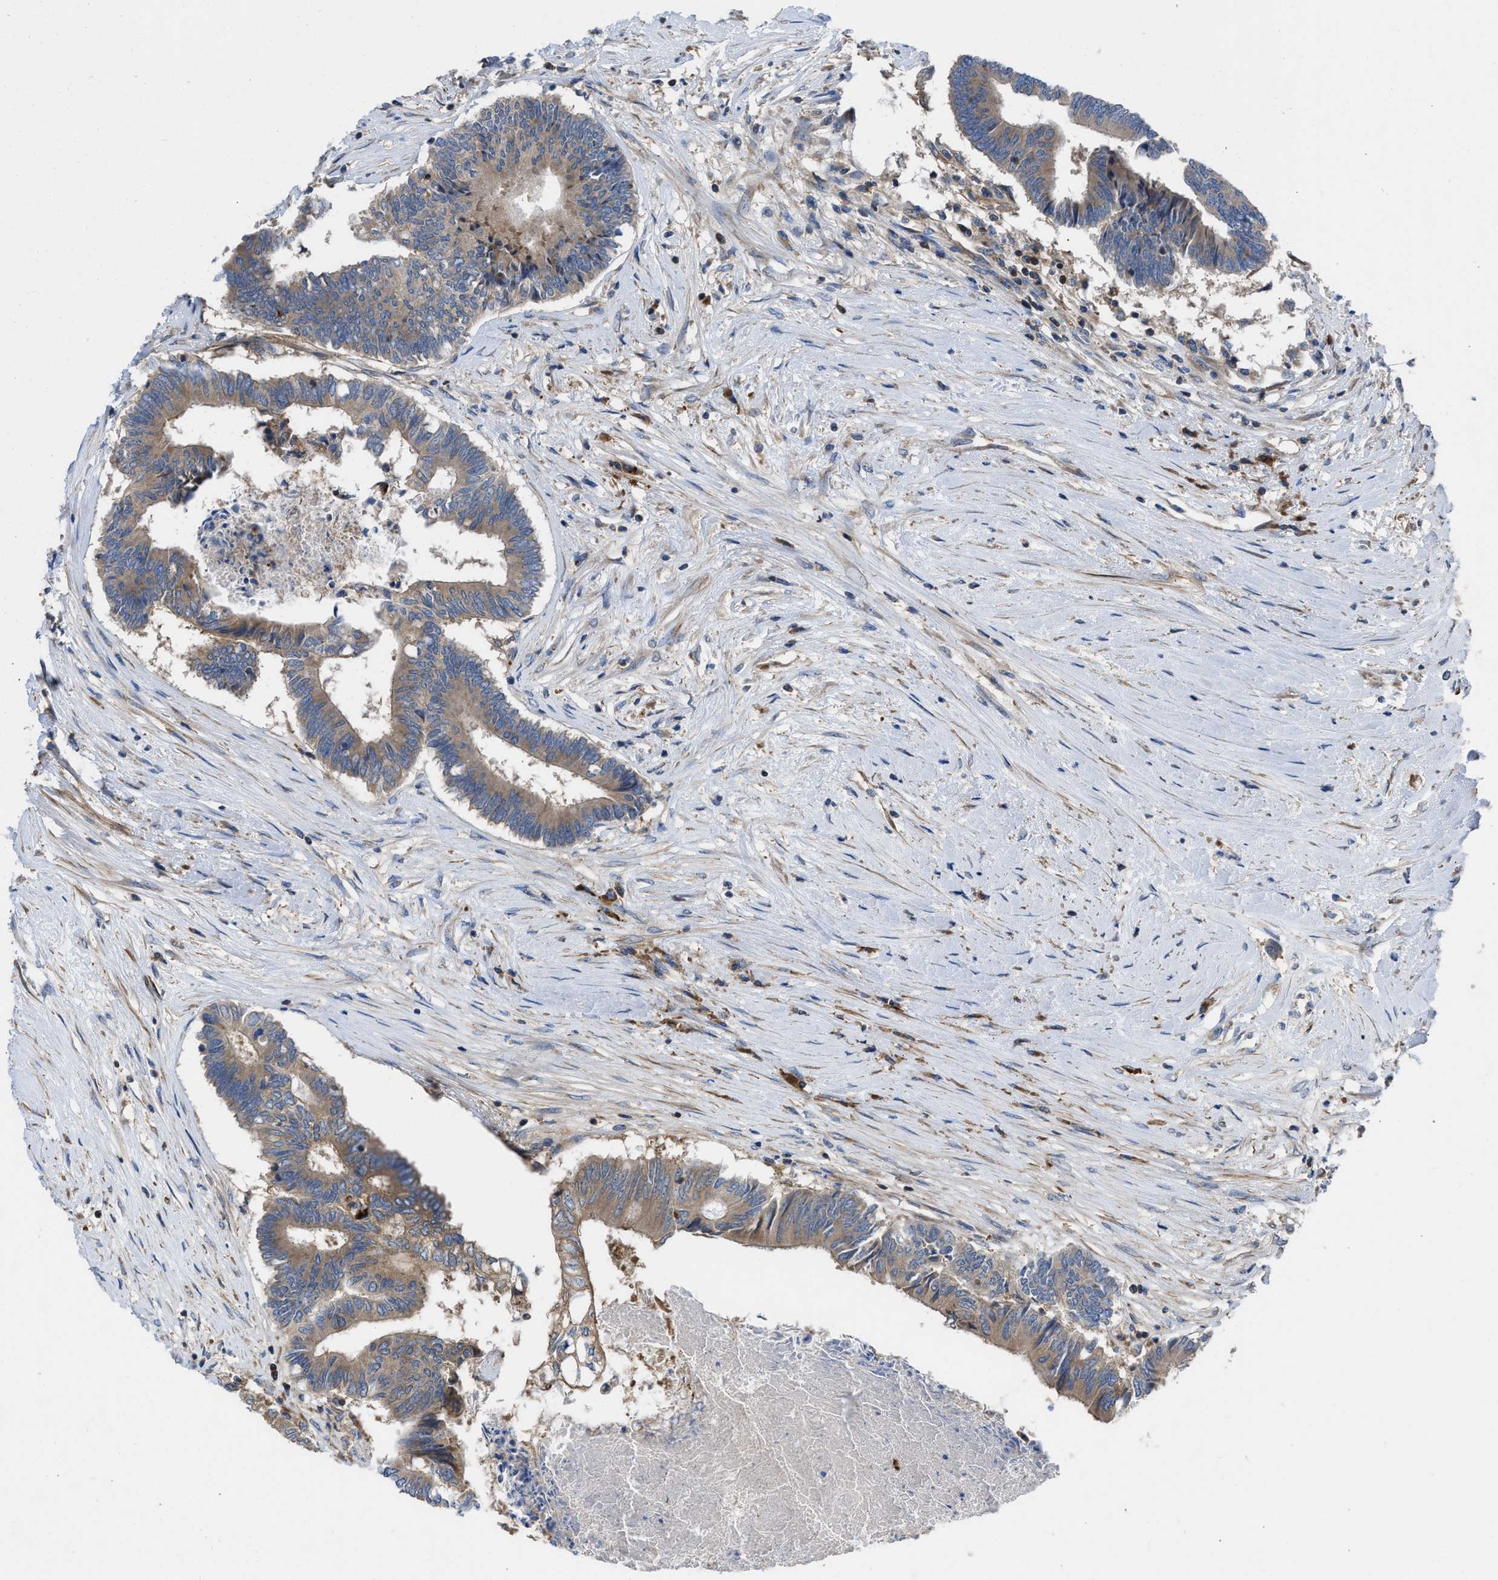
{"staining": {"intensity": "moderate", "quantity": ">75%", "location": "cytoplasmic/membranous"}, "tissue": "colorectal cancer", "cell_type": "Tumor cells", "image_type": "cancer", "snomed": [{"axis": "morphology", "description": "Adenocarcinoma, NOS"}, {"axis": "topography", "description": "Rectum"}], "caption": "This is a micrograph of IHC staining of adenocarcinoma (colorectal), which shows moderate positivity in the cytoplasmic/membranous of tumor cells.", "gene": "CHKB", "patient": {"sex": "male", "age": 63}}